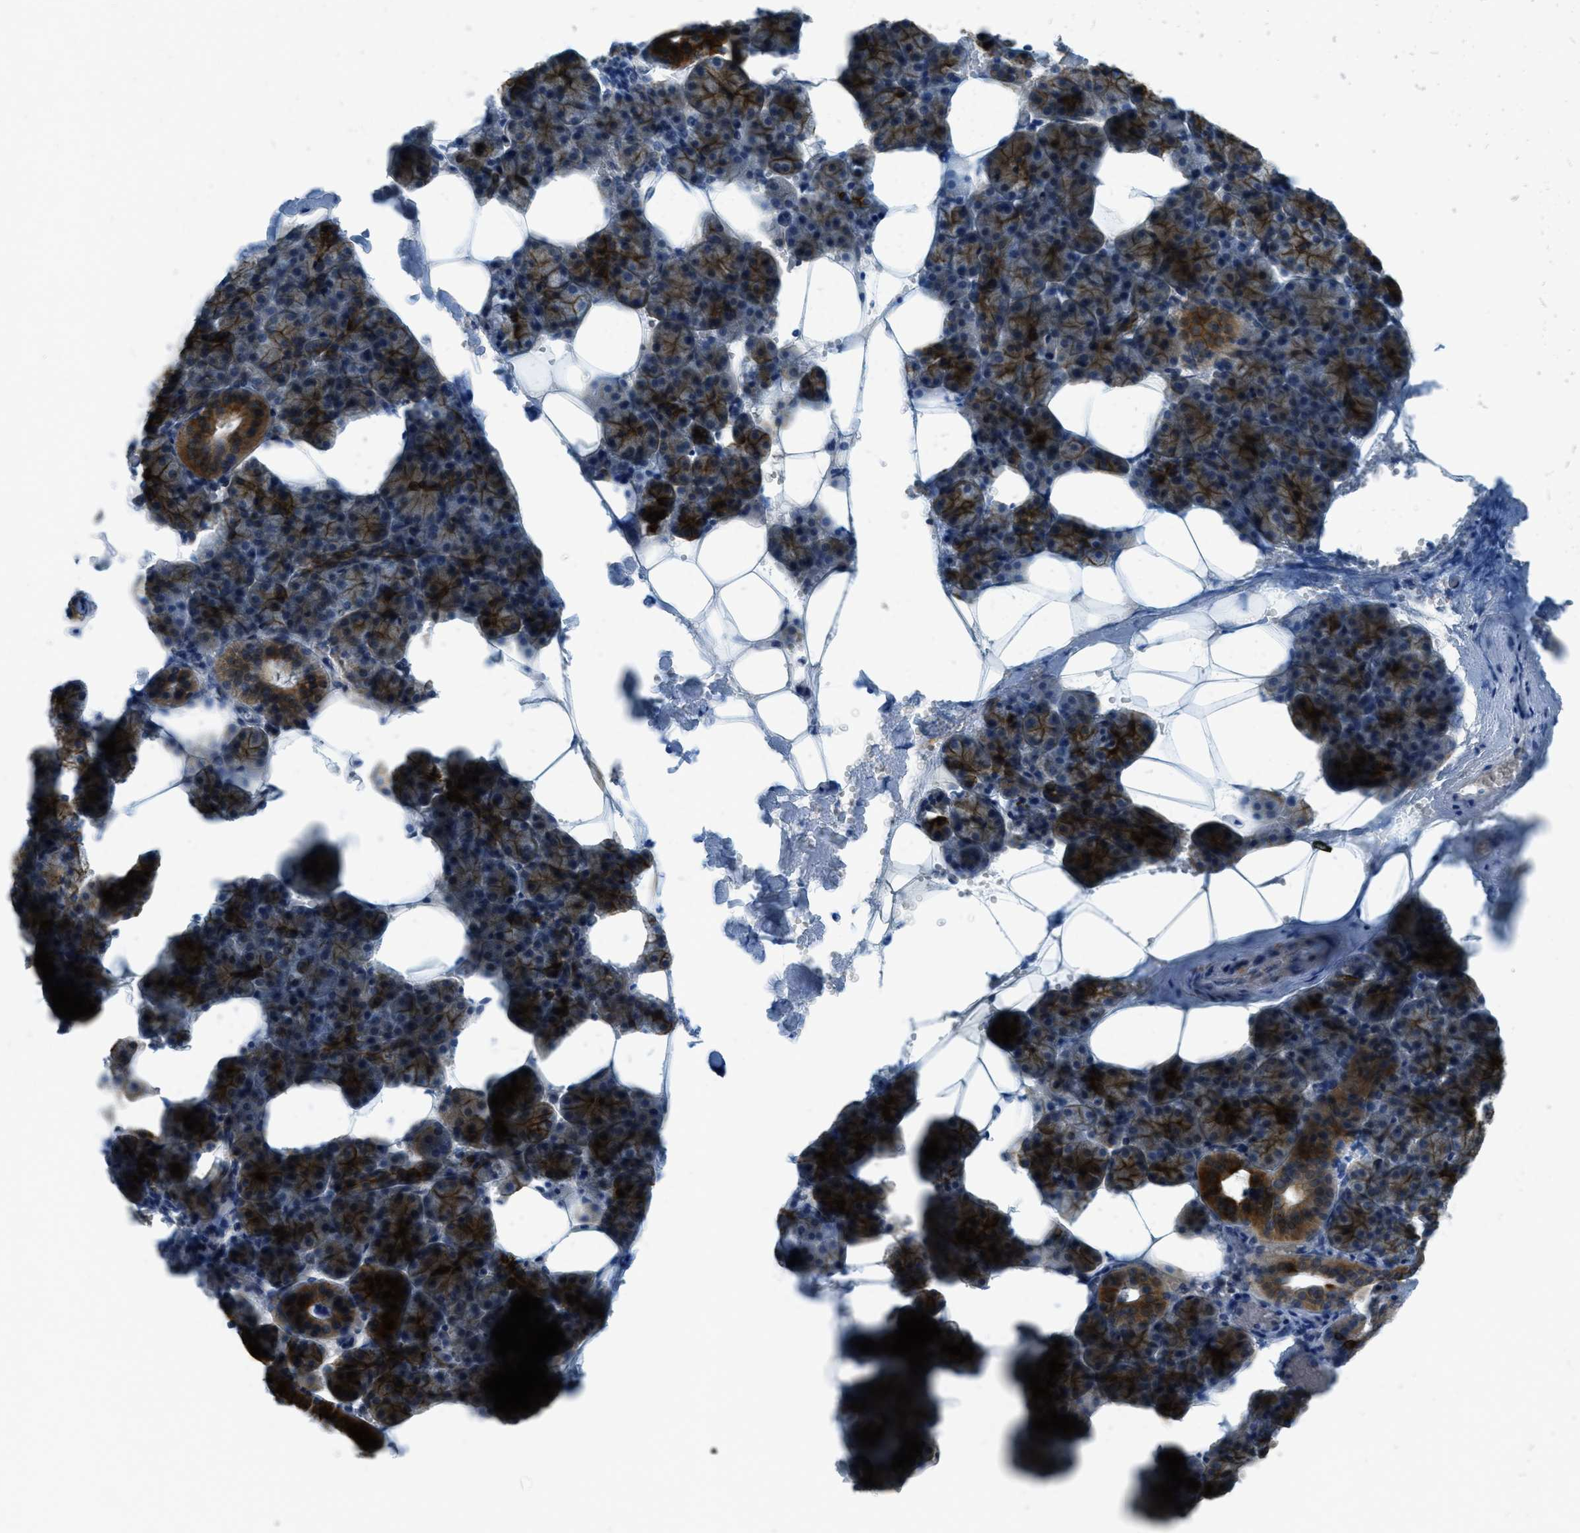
{"staining": {"intensity": "strong", "quantity": ">75%", "location": "cytoplasmic/membranous"}, "tissue": "salivary gland", "cell_type": "Glandular cells", "image_type": "normal", "snomed": [{"axis": "morphology", "description": "Normal tissue, NOS"}, {"axis": "topography", "description": "Salivary gland"}], "caption": "A high-resolution histopathology image shows immunohistochemistry (IHC) staining of benign salivary gland, which reveals strong cytoplasmic/membranous staining in about >75% of glandular cells.", "gene": "KLHL8", "patient": {"sex": "male", "age": 62}}